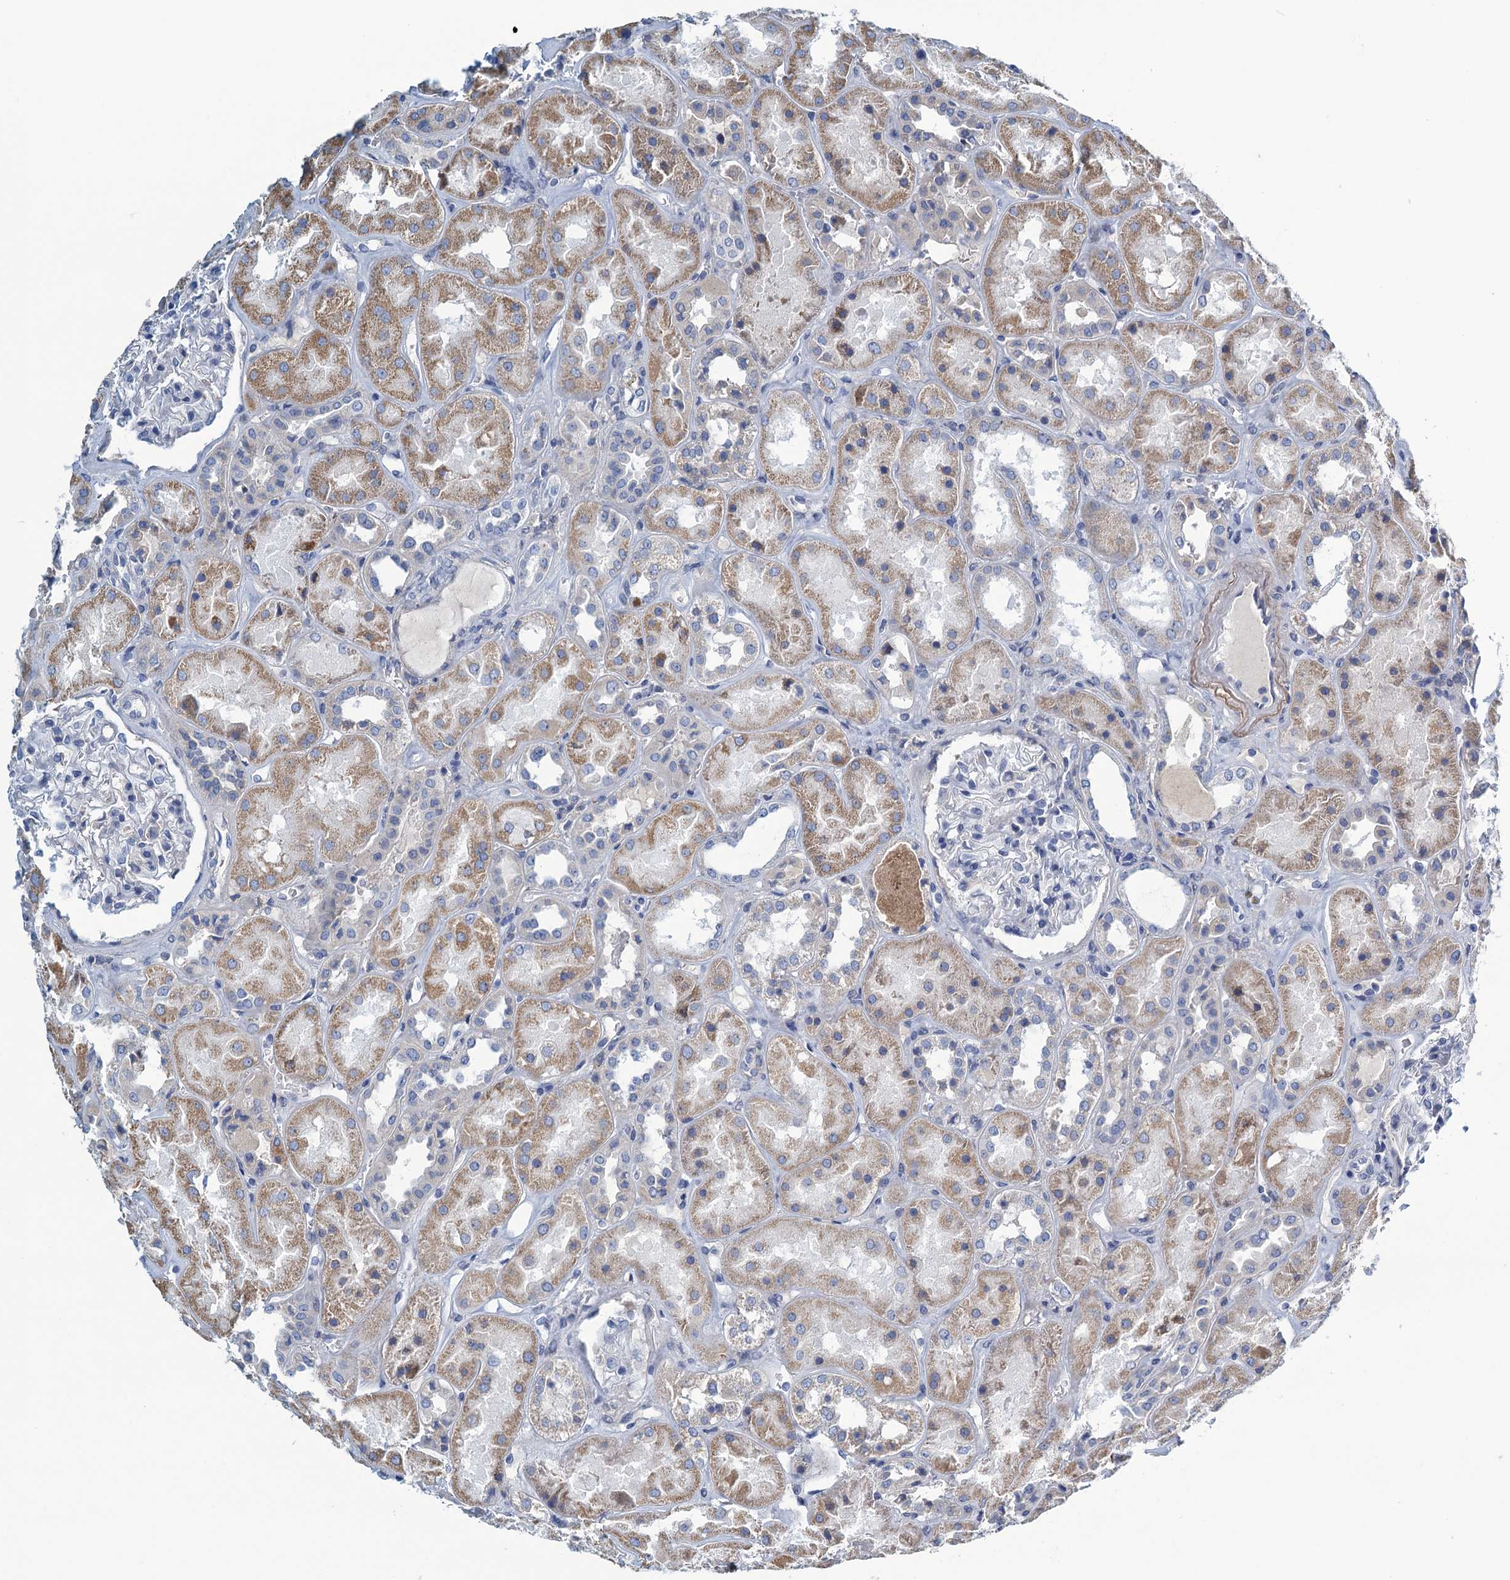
{"staining": {"intensity": "negative", "quantity": "none", "location": "none"}, "tissue": "kidney", "cell_type": "Cells in glomeruli", "image_type": "normal", "snomed": [{"axis": "morphology", "description": "Normal tissue, NOS"}, {"axis": "topography", "description": "Kidney"}], "caption": "The micrograph displays no significant staining in cells in glomeruli of kidney.", "gene": "C10orf88", "patient": {"sex": "male", "age": 70}}